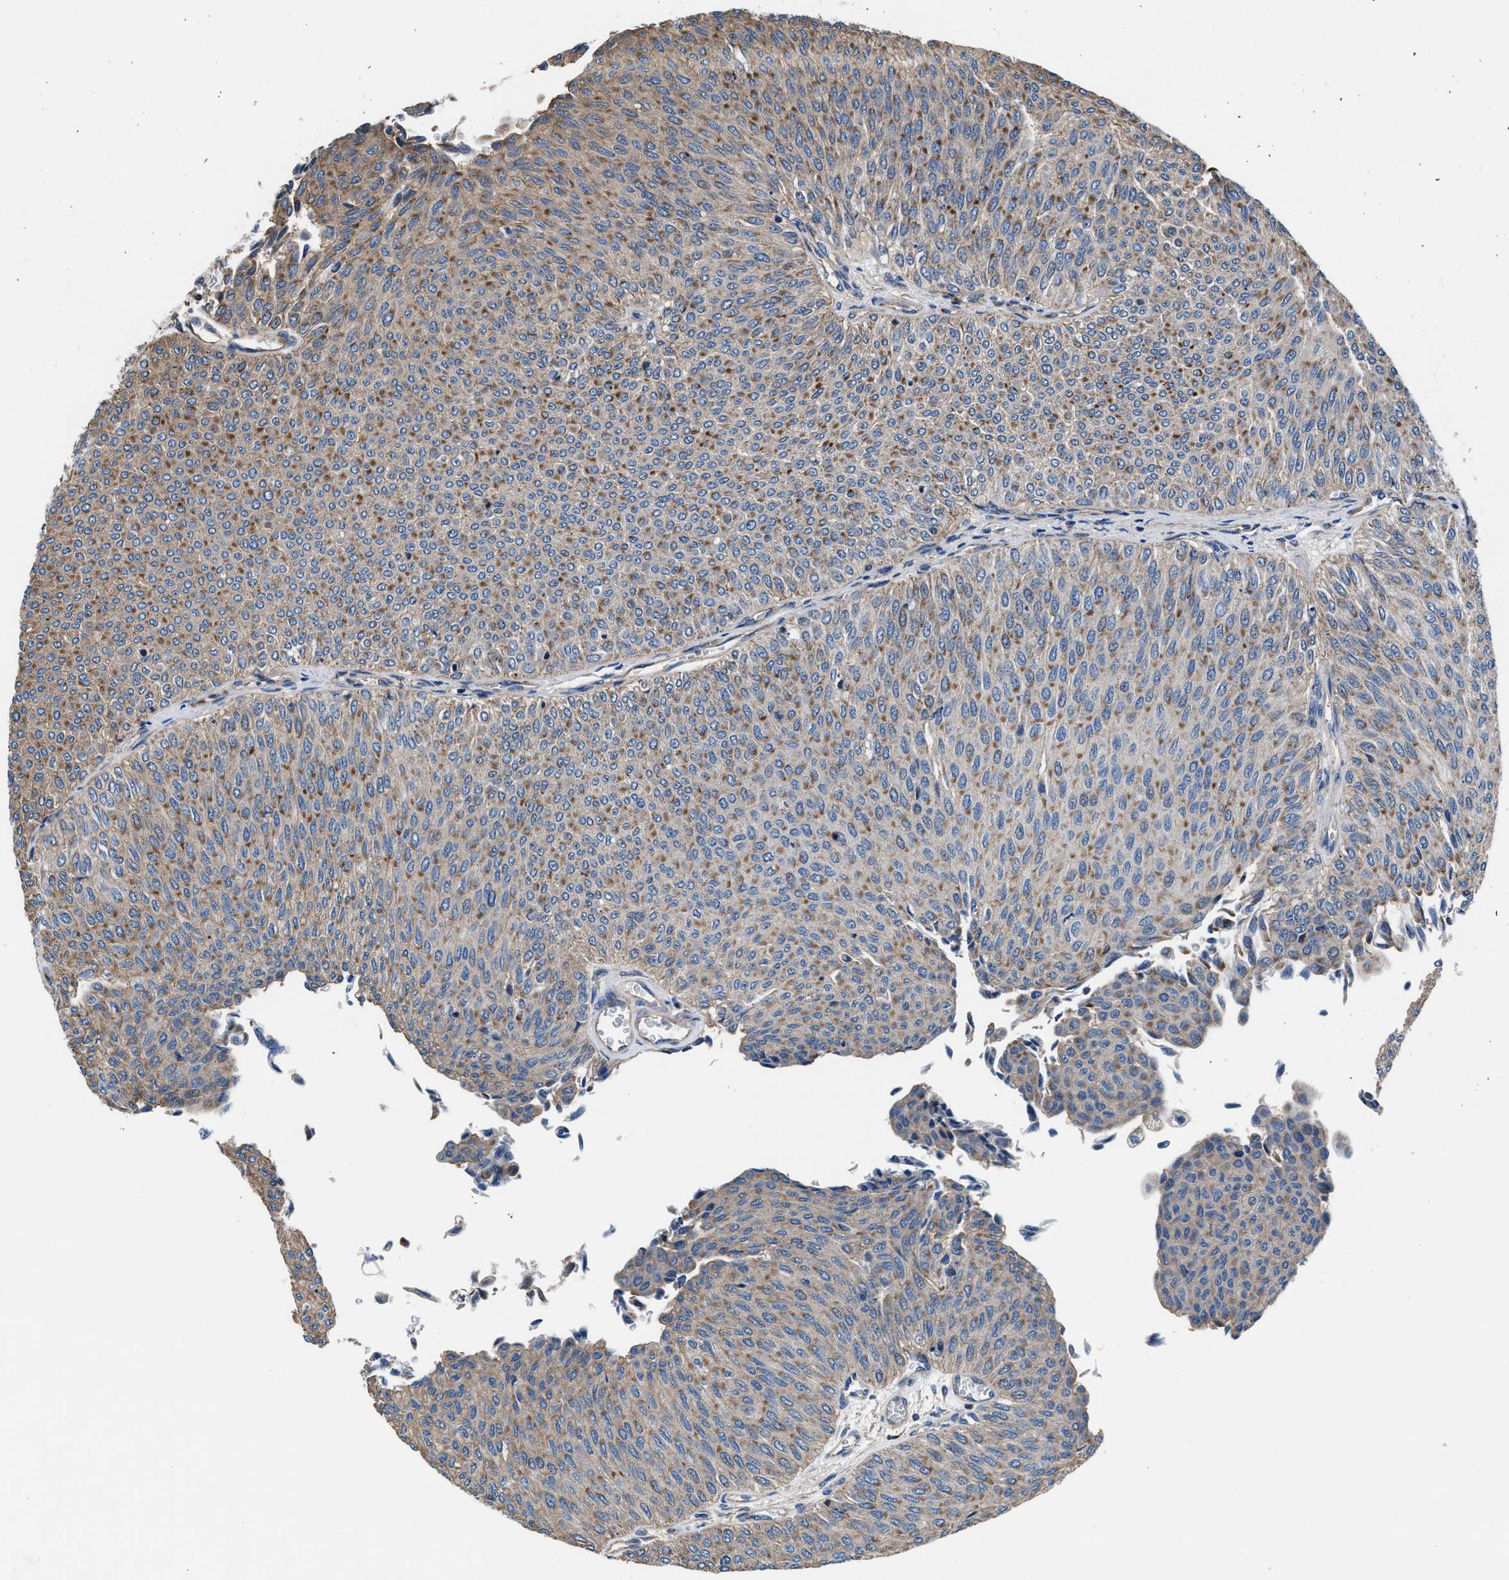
{"staining": {"intensity": "moderate", "quantity": ">75%", "location": "cytoplasmic/membranous"}, "tissue": "urothelial cancer", "cell_type": "Tumor cells", "image_type": "cancer", "snomed": [{"axis": "morphology", "description": "Urothelial carcinoma, Low grade"}, {"axis": "topography", "description": "Urinary bladder"}], "caption": "The histopathology image displays staining of urothelial carcinoma (low-grade), revealing moderate cytoplasmic/membranous protein positivity (brown color) within tumor cells.", "gene": "NKTR", "patient": {"sex": "male", "age": 78}}